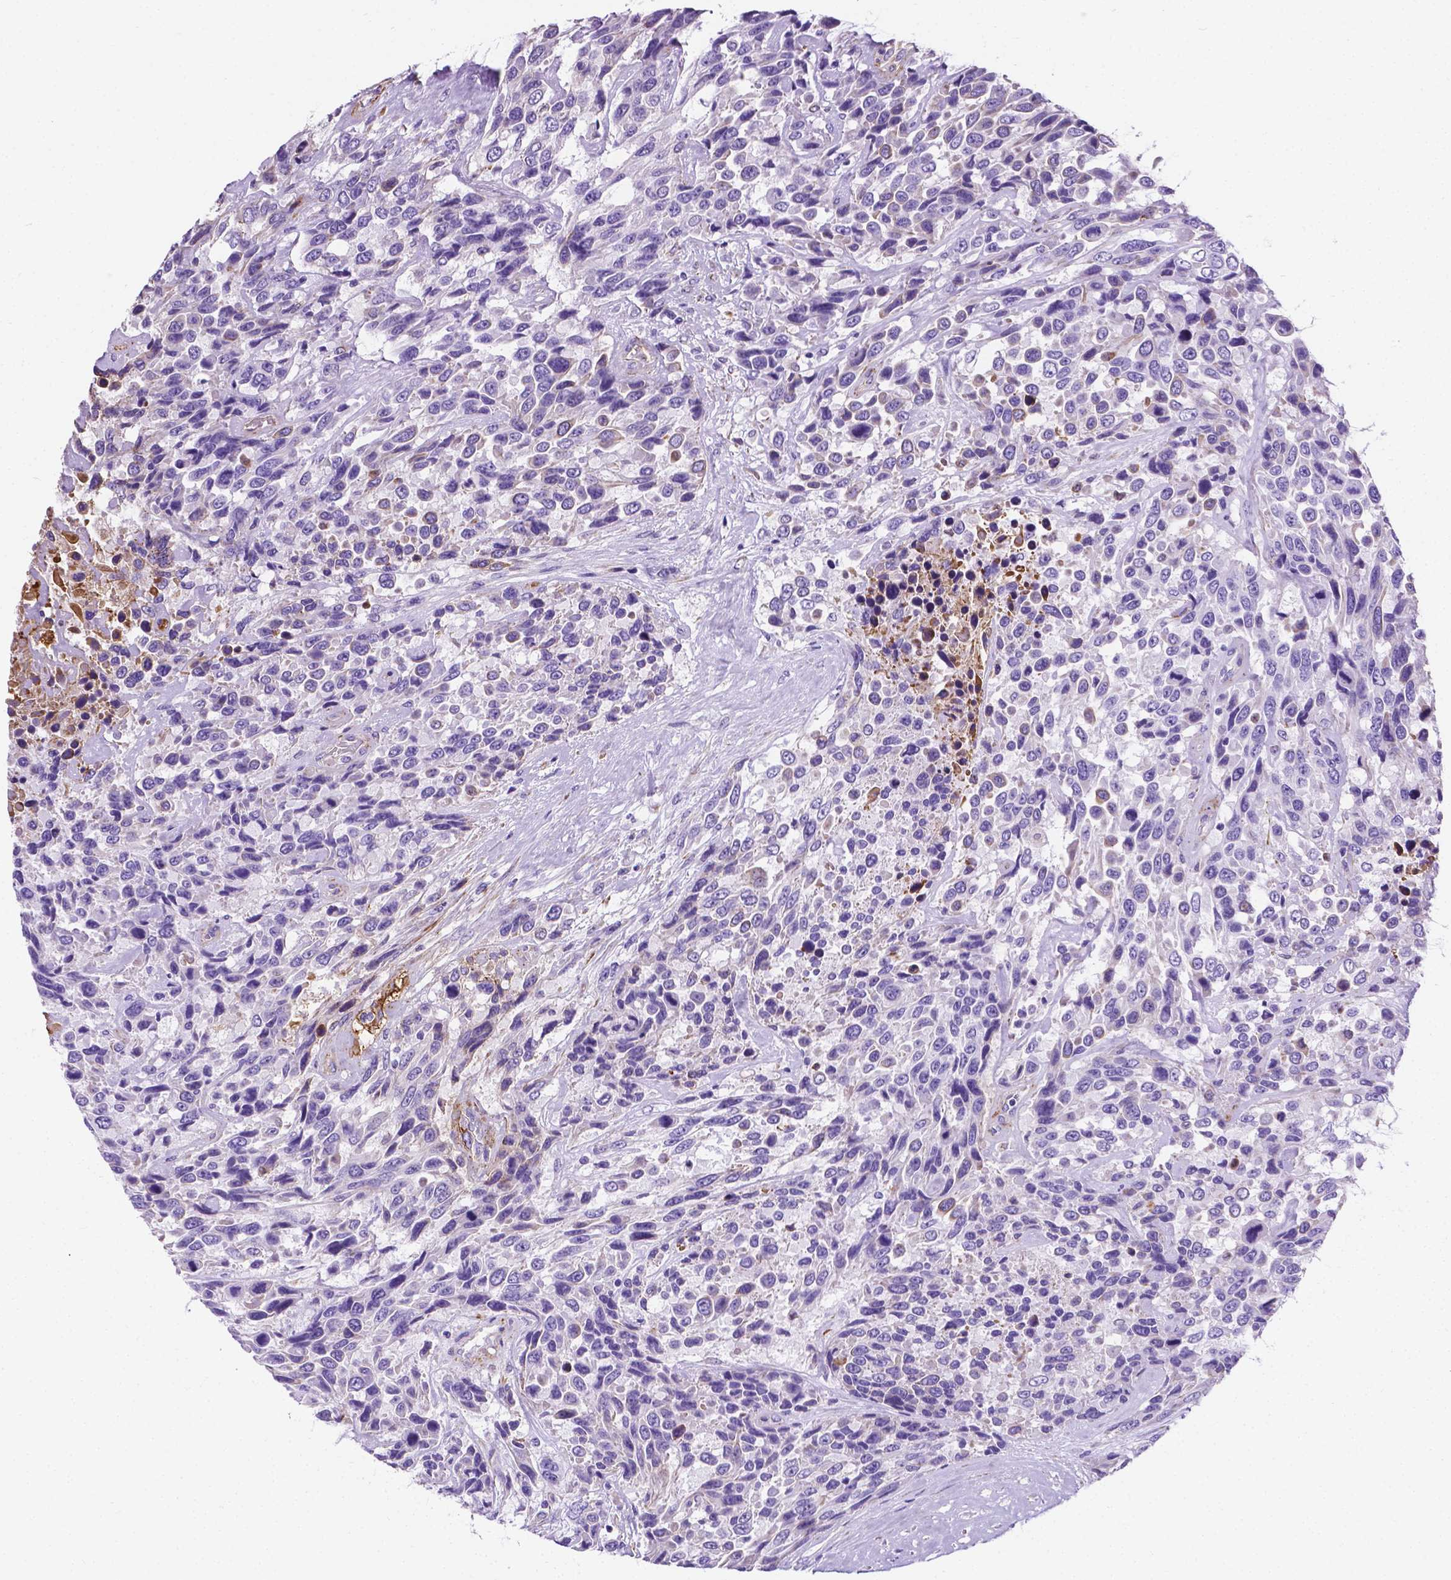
{"staining": {"intensity": "negative", "quantity": "none", "location": "none"}, "tissue": "urothelial cancer", "cell_type": "Tumor cells", "image_type": "cancer", "snomed": [{"axis": "morphology", "description": "Urothelial carcinoma, High grade"}, {"axis": "topography", "description": "Urinary bladder"}], "caption": "Protein analysis of urothelial cancer displays no significant positivity in tumor cells.", "gene": "APOE", "patient": {"sex": "female", "age": 70}}